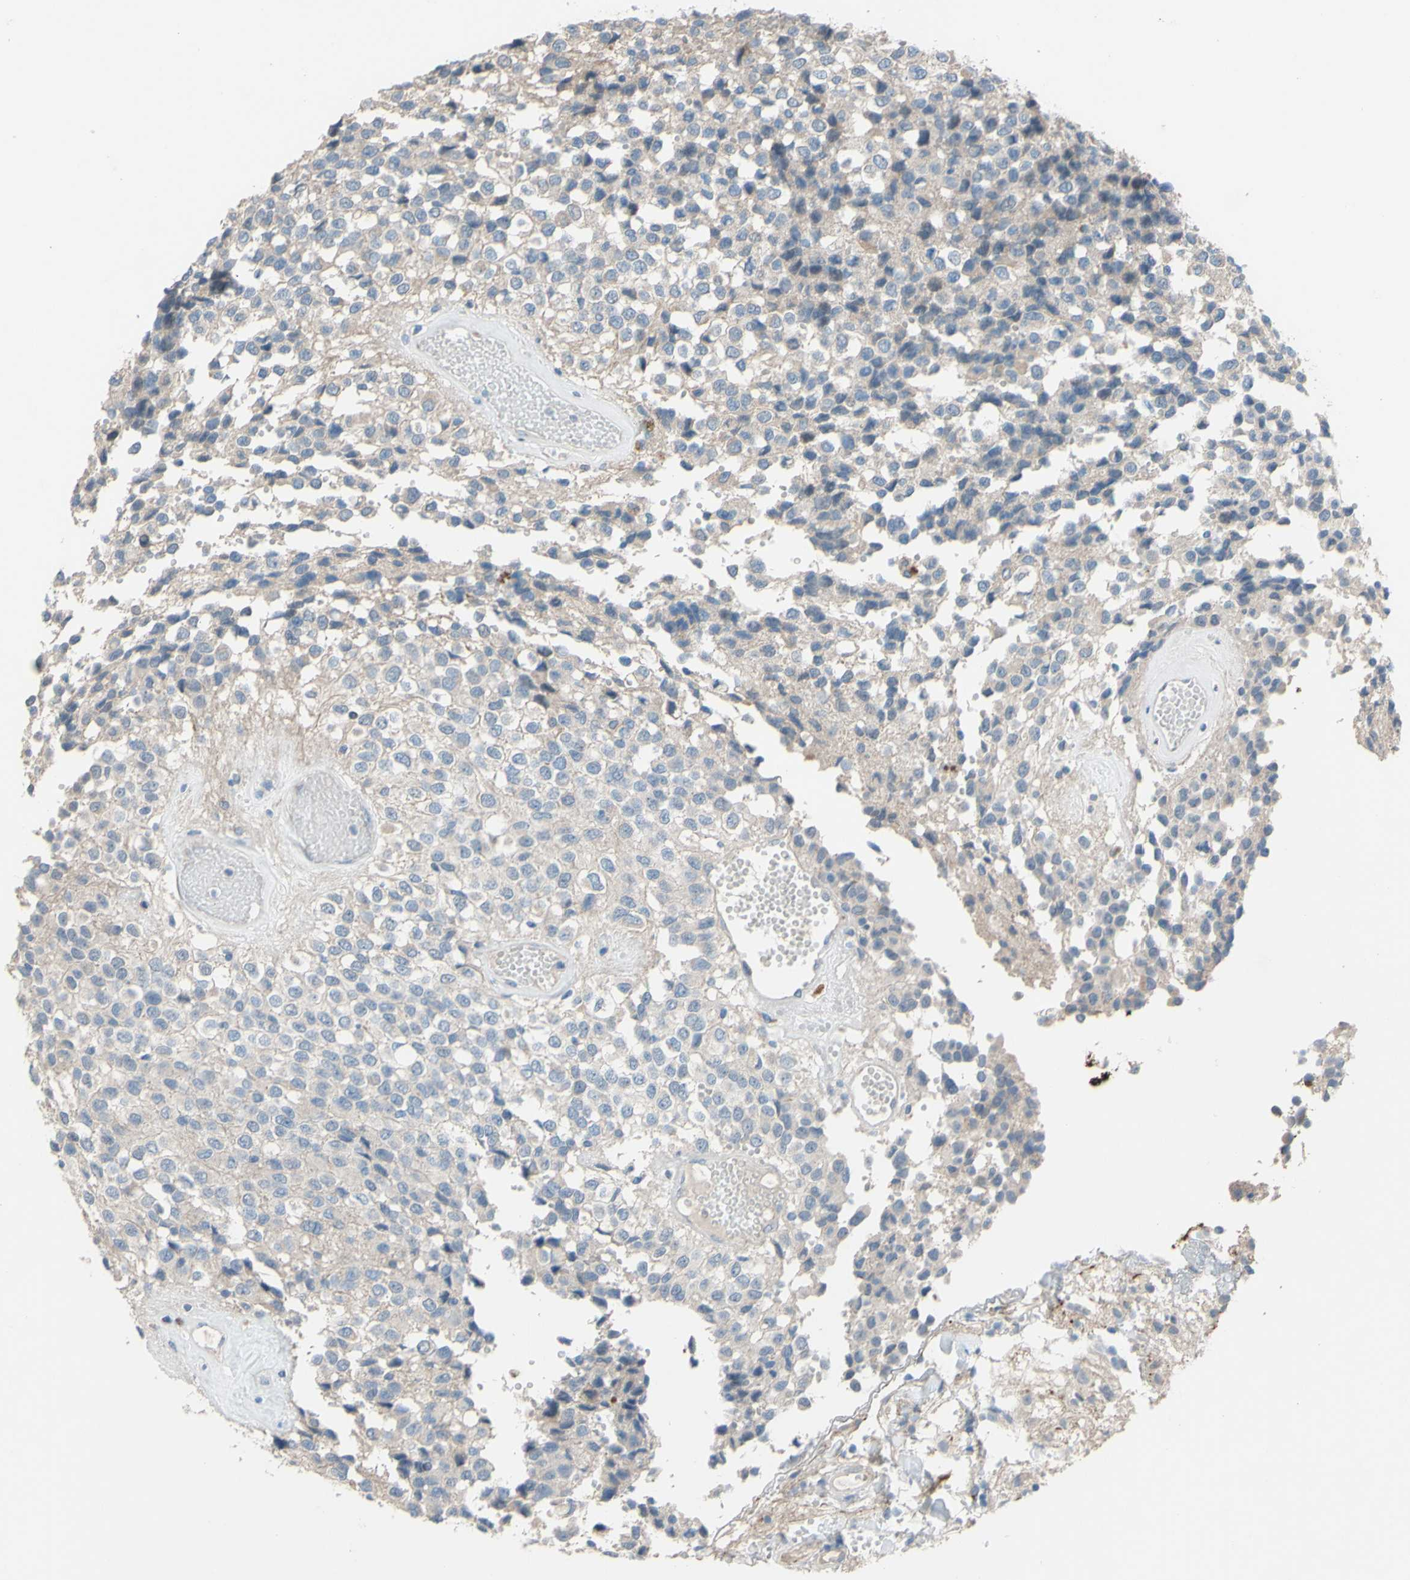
{"staining": {"intensity": "weak", "quantity": "<25%", "location": "cytoplasmic/membranous"}, "tissue": "glioma", "cell_type": "Tumor cells", "image_type": "cancer", "snomed": [{"axis": "morphology", "description": "Glioma, malignant, High grade"}, {"axis": "topography", "description": "Brain"}], "caption": "DAB immunohistochemical staining of malignant high-grade glioma shows no significant positivity in tumor cells.", "gene": "CDCP1", "patient": {"sex": "male", "age": 32}}